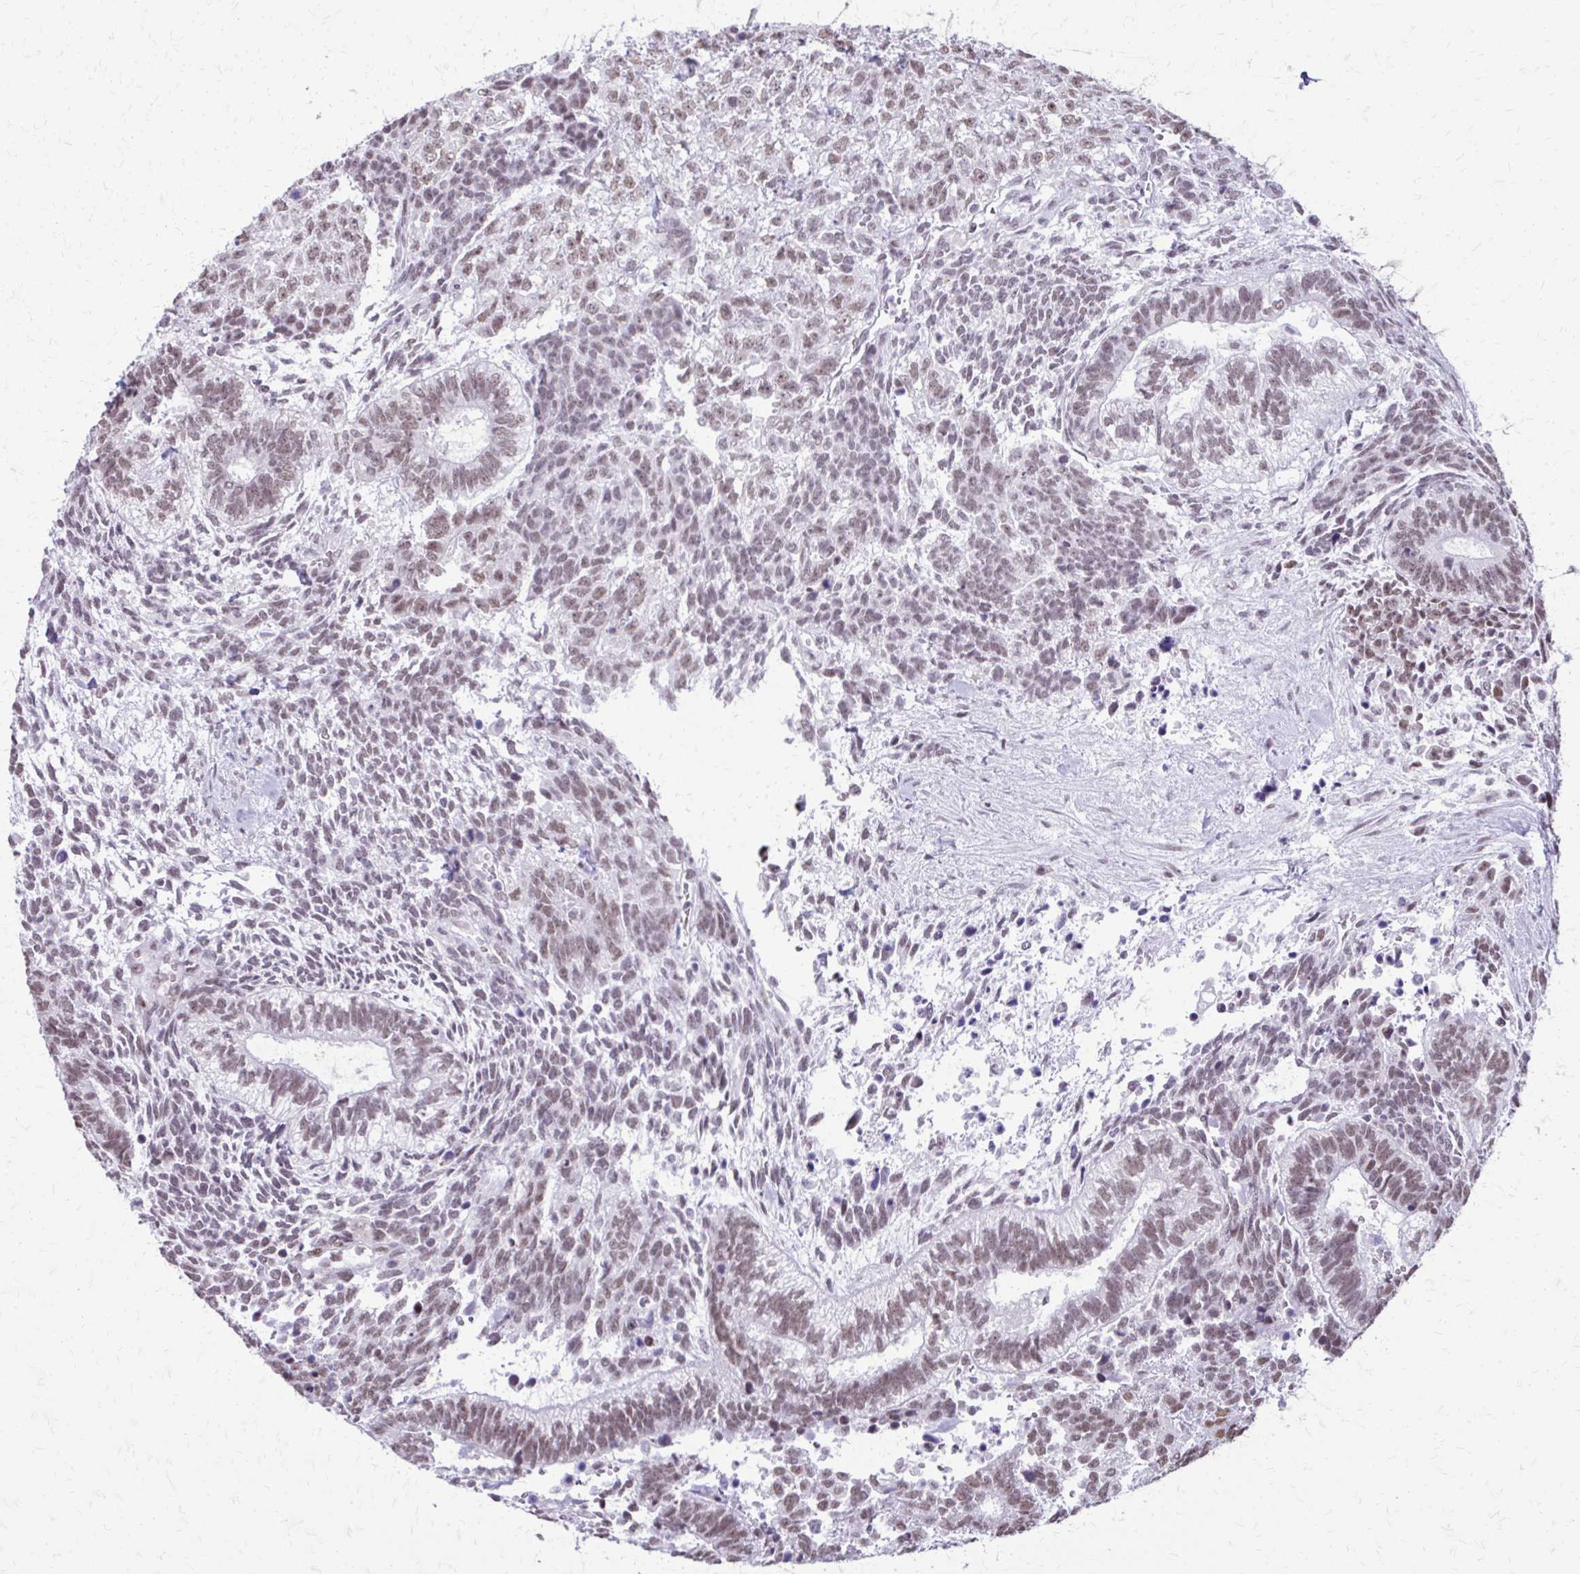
{"staining": {"intensity": "weak", "quantity": ">75%", "location": "nuclear"}, "tissue": "testis cancer", "cell_type": "Tumor cells", "image_type": "cancer", "snomed": [{"axis": "morphology", "description": "Carcinoma, Embryonal, NOS"}, {"axis": "topography", "description": "Testis"}], "caption": "Immunohistochemistry histopathology image of testis embryonal carcinoma stained for a protein (brown), which exhibits low levels of weak nuclear expression in about >75% of tumor cells.", "gene": "SS18", "patient": {"sex": "male", "age": 23}}